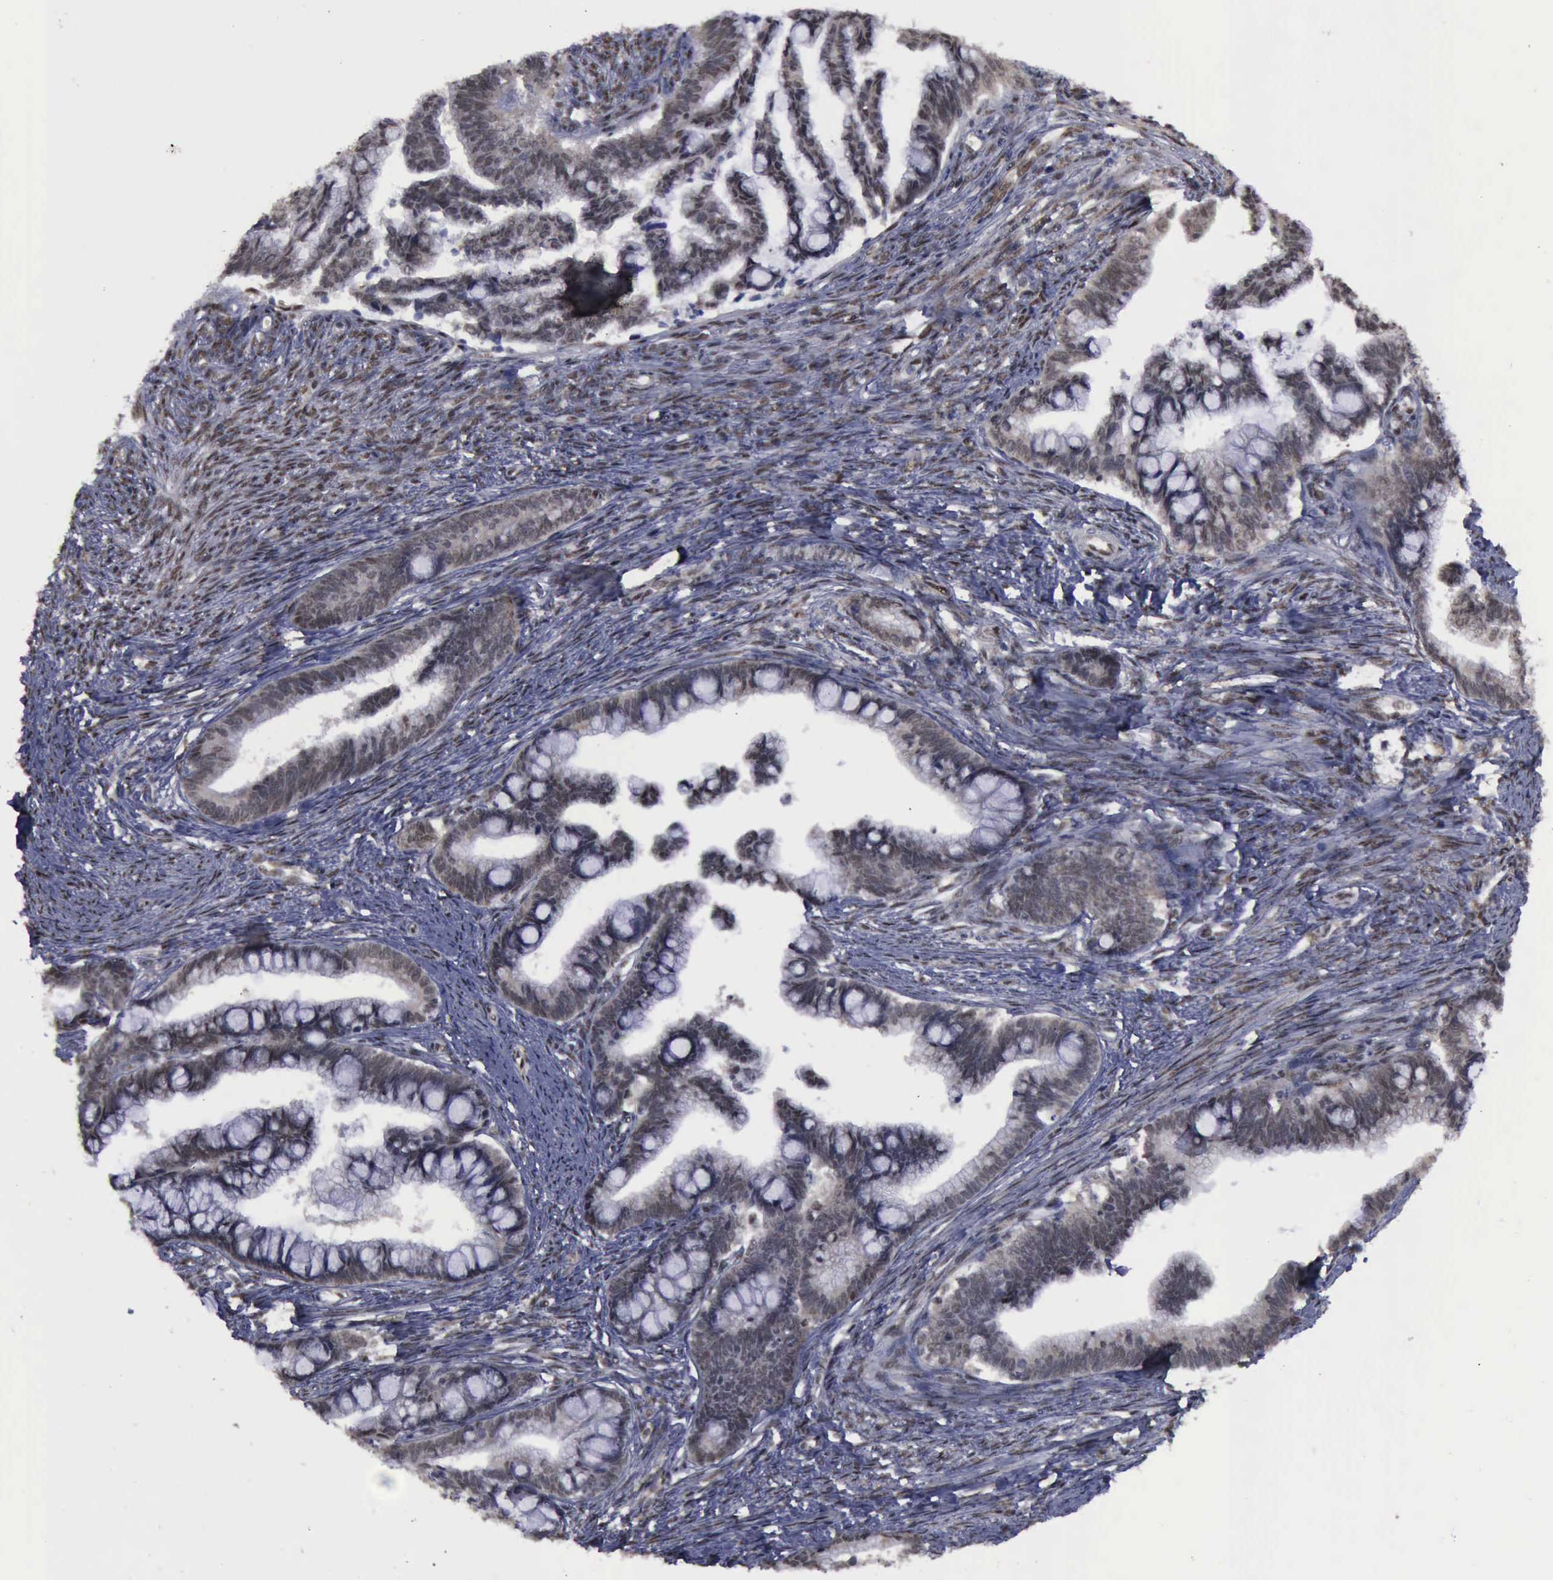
{"staining": {"intensity": "weak", "quantity": ">75%", "location": "cytoplasmic/membranous,nuclear"}, "tissue": "cervical cancer", "cell_type": "Tumor cells", "image_type": "cancer", "snomed": [{"axis": "morphology", "description": "Adenocarcinoma, NOS"}, {"axis": "topography", "description": "Cervix"}], "caption": "Approximately >75% of tumor cells in cervical adenocarcinoma demonstrate weak cytoplasmic/membranous and nuclear protein expression as visualized by brown immunohistochemical staining.", "gene": "RTCB", "patient": {"sex": "female", "age": 36}}